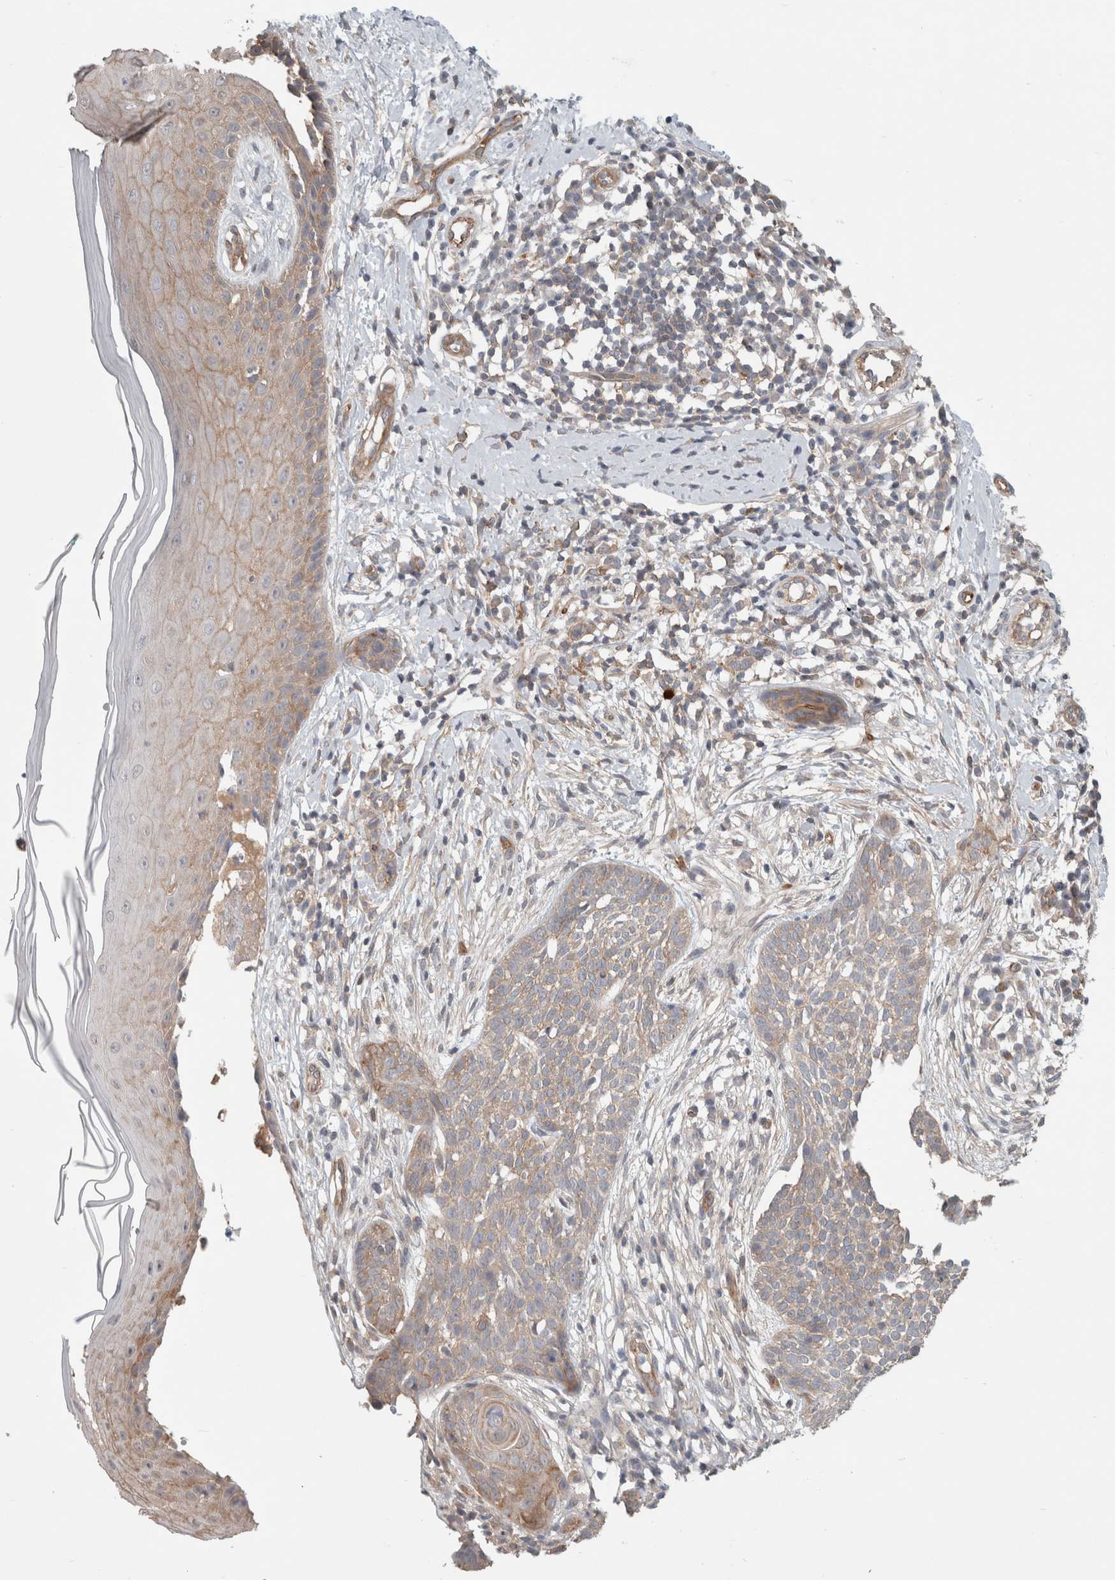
{"staining": {"intensity": "weak", "quantity": ">75%", "location": "cytoplasmic/membranous"}, "tissue": "skin cancer", "cell_type": "Tumor cells", "image_type": "cancer", "snomed": [{"axis": "morphology", "description": "Normal tissue, NOS"}, {"axis": "morphology", "description": "Basal cell carcinoma"}, {"axis": "topography", "description": "Skin"}], "caption": "Tumor cells show weak cytoplasmic/membranous positivity in approximately >75% of cells in basal cell carcinoma (skin).", "gene": "RASAL2", "patient": {"sex": "male", "age": 67}}